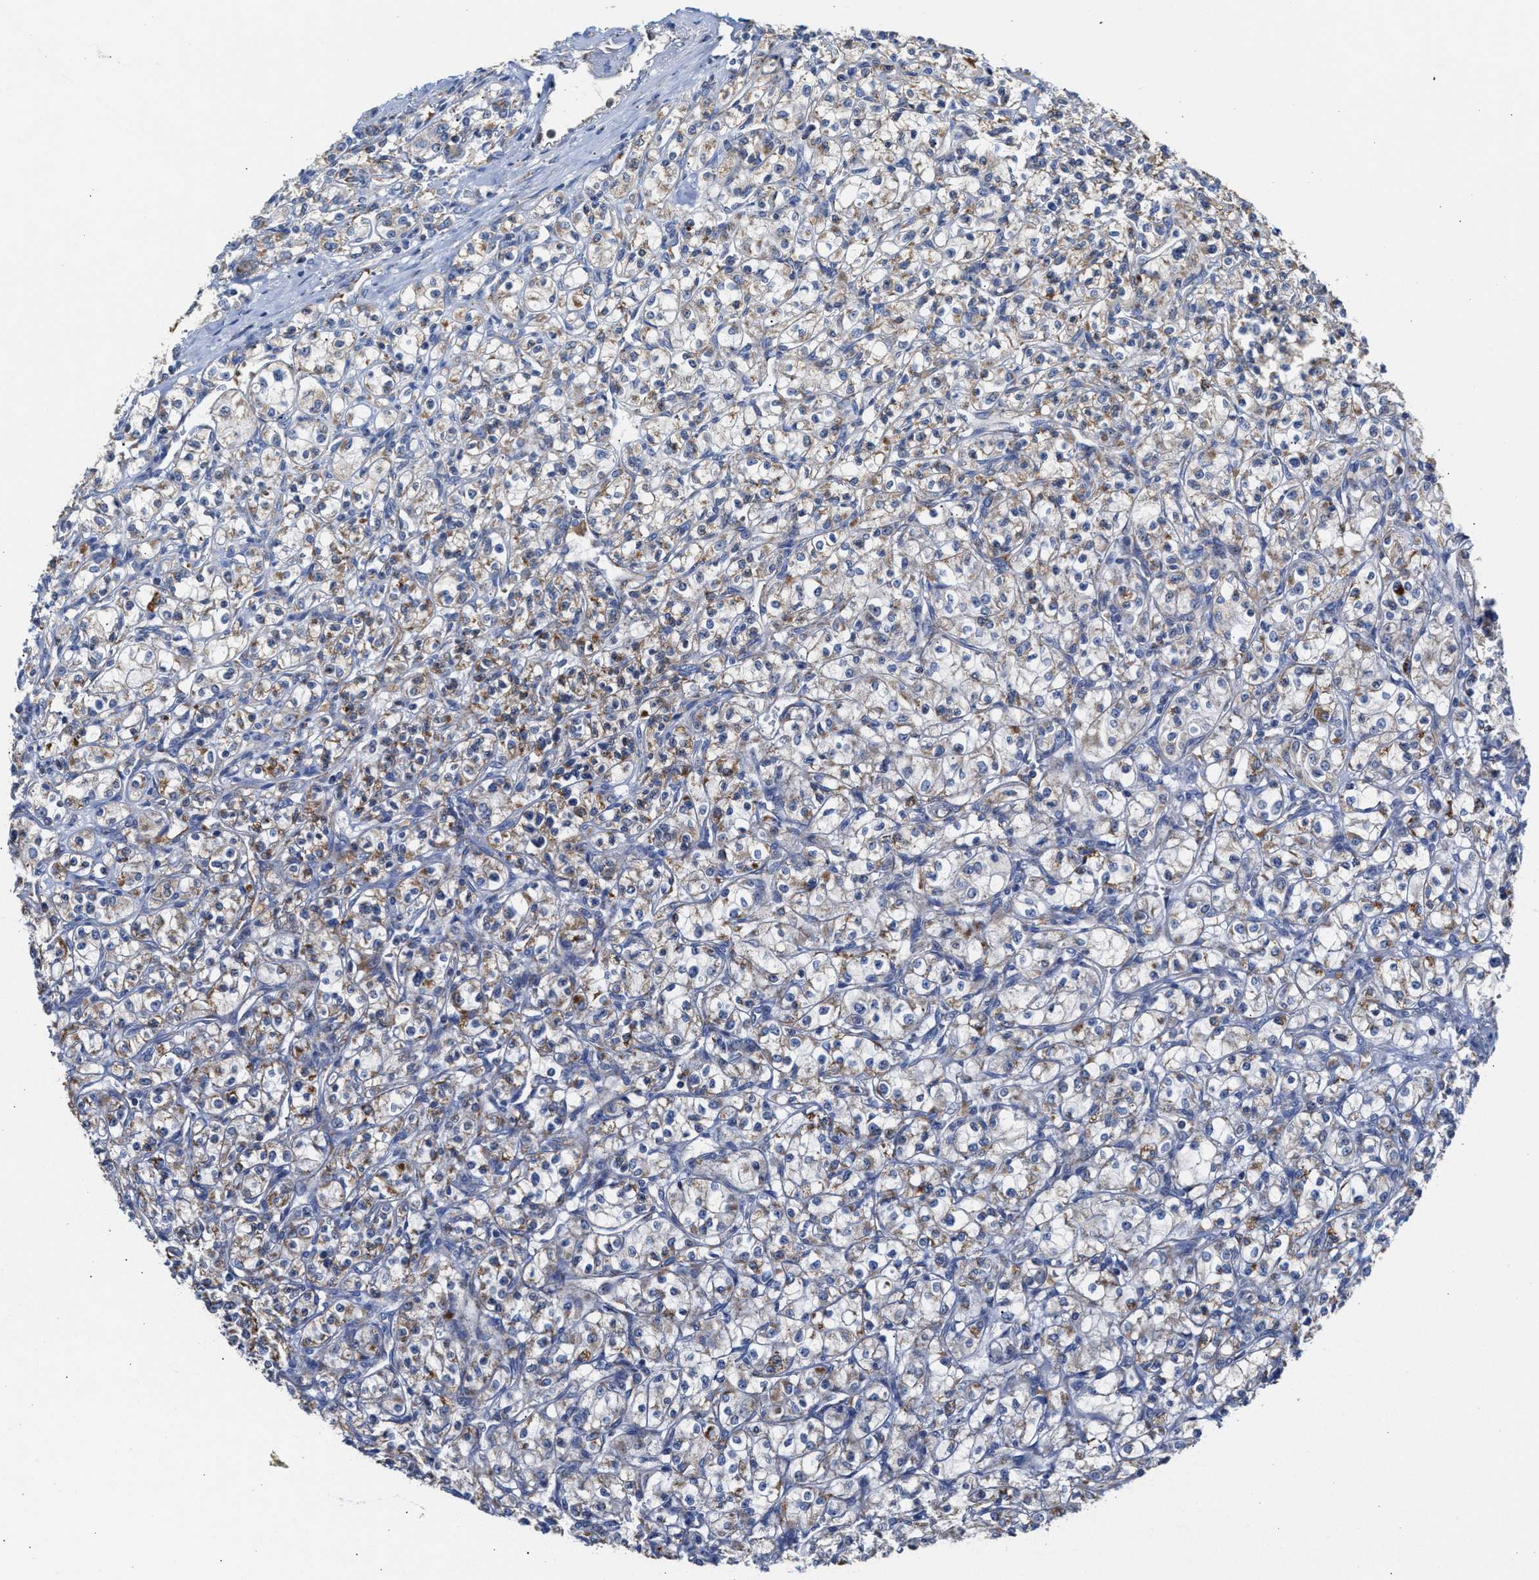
{"staining": {"intensity": "weak", "quantity": "25%-75%", "location": "cytoplasmic/membranous"}, "tissue": "renal cancer", "cell_type": "Tumor cells", "image_type": "cancer", "snomed": [{"axis": "morphology", "description": "Adenocarcinoma, NOS"}, {"axis": "topography", "description": "Kidney"}], "caption": "Immunohistochemical staining of renal adenocarcinoma displays low levels of weak cytoplasmic/membranous protein staining in approximately 25%-75% of tumor cells. (brown staining indicates protein expression, while blue staining denotes nuclei).", "gene": "MECR", "patient": {"sex": "male", "age": 77}}